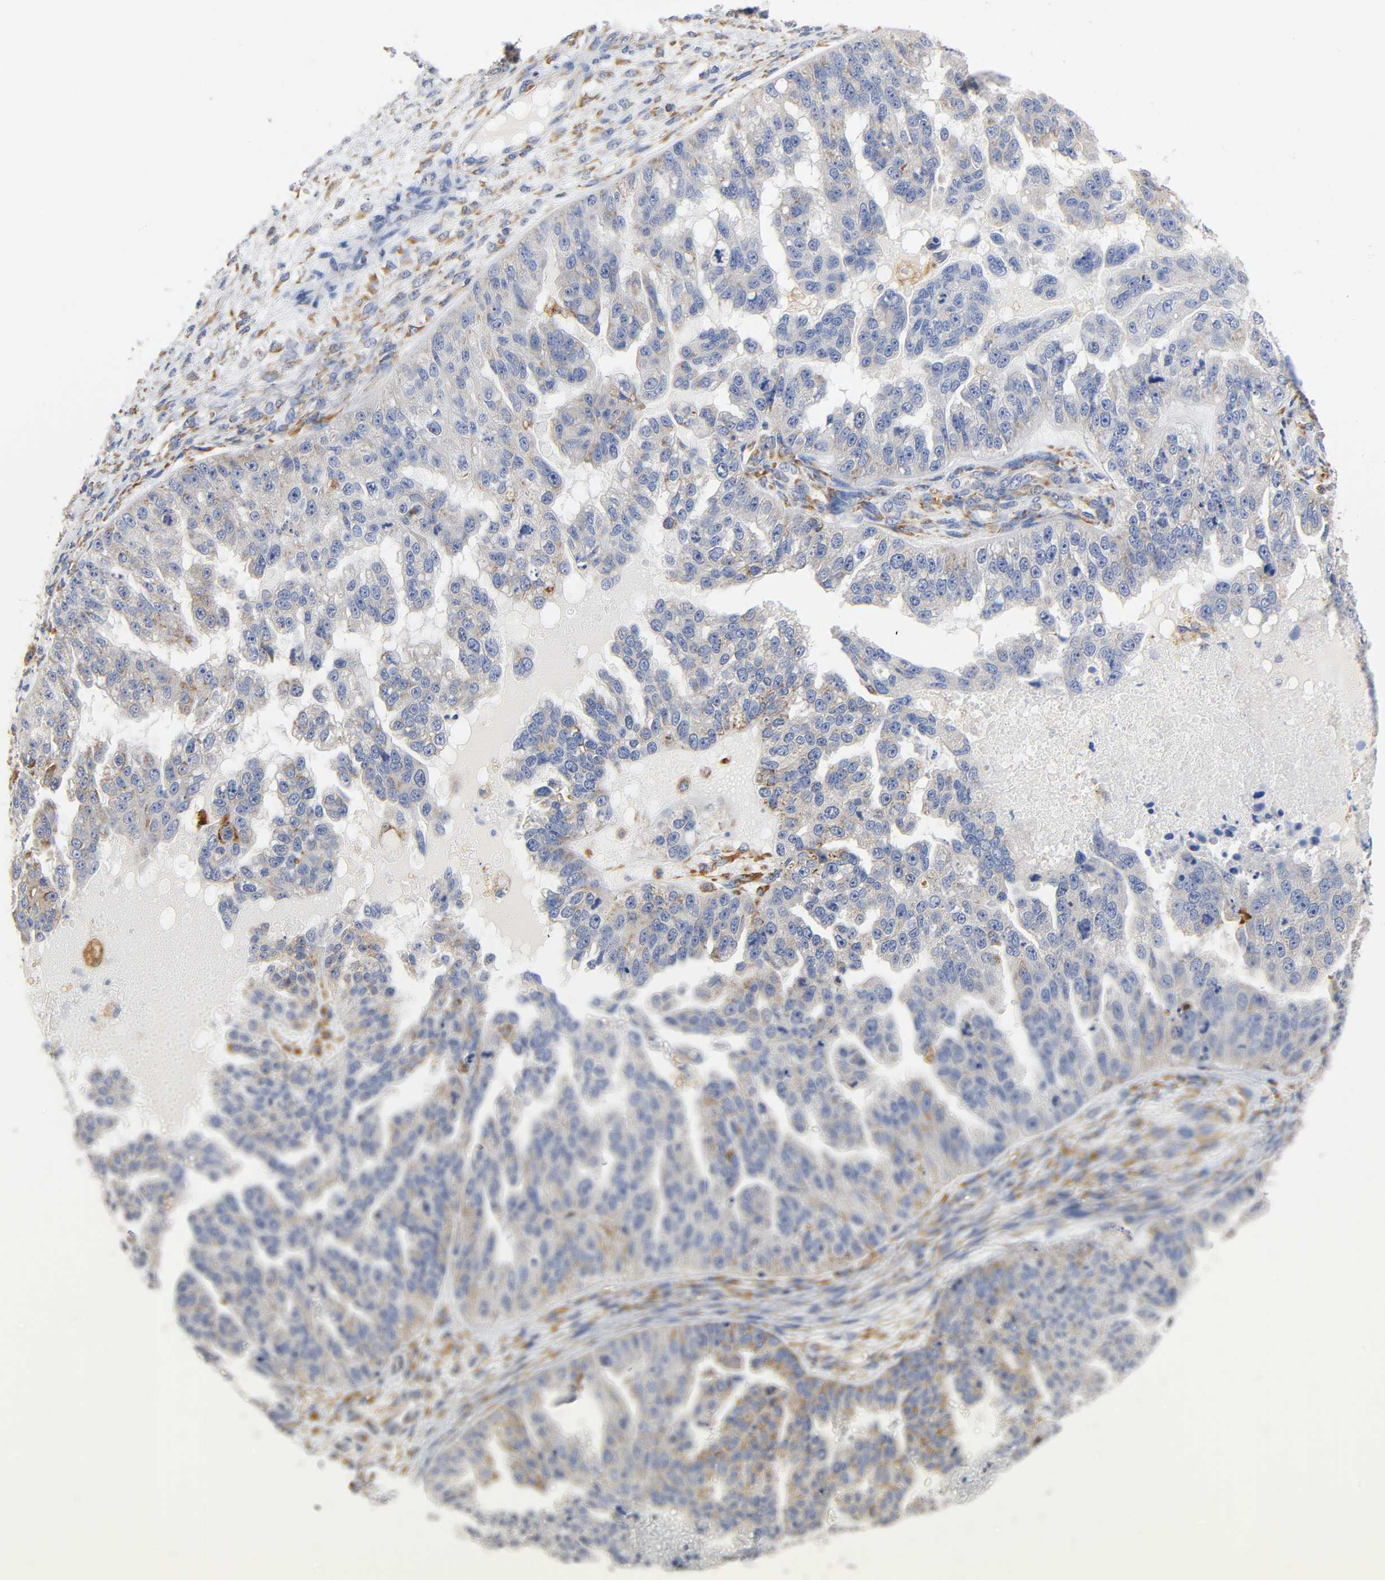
{"staining": {"intensity": "weak", "quantity": "25%-75%", "location": "cytoplasmic/membranous"}, "tissue": "ovarian cancer", "cell_type": "Tumor cells", "image_type": "cancer", "snomed": [{"axis": "morphology", "description": "Cystadenocarcinoma, serous, NOS"}, {"axis": "topography", "description": "Ovary"}], "caption": "Weak cytoplasmic/membranous protein staining is identified in approximately 25%-75% of tumor cells in serous cystadenocarcinoma (ovarian). (DAB IHC with brightfield microscopy, high magnification).", "gene": "UCKL1", "patient": {"sex": "female", "age": 58}}